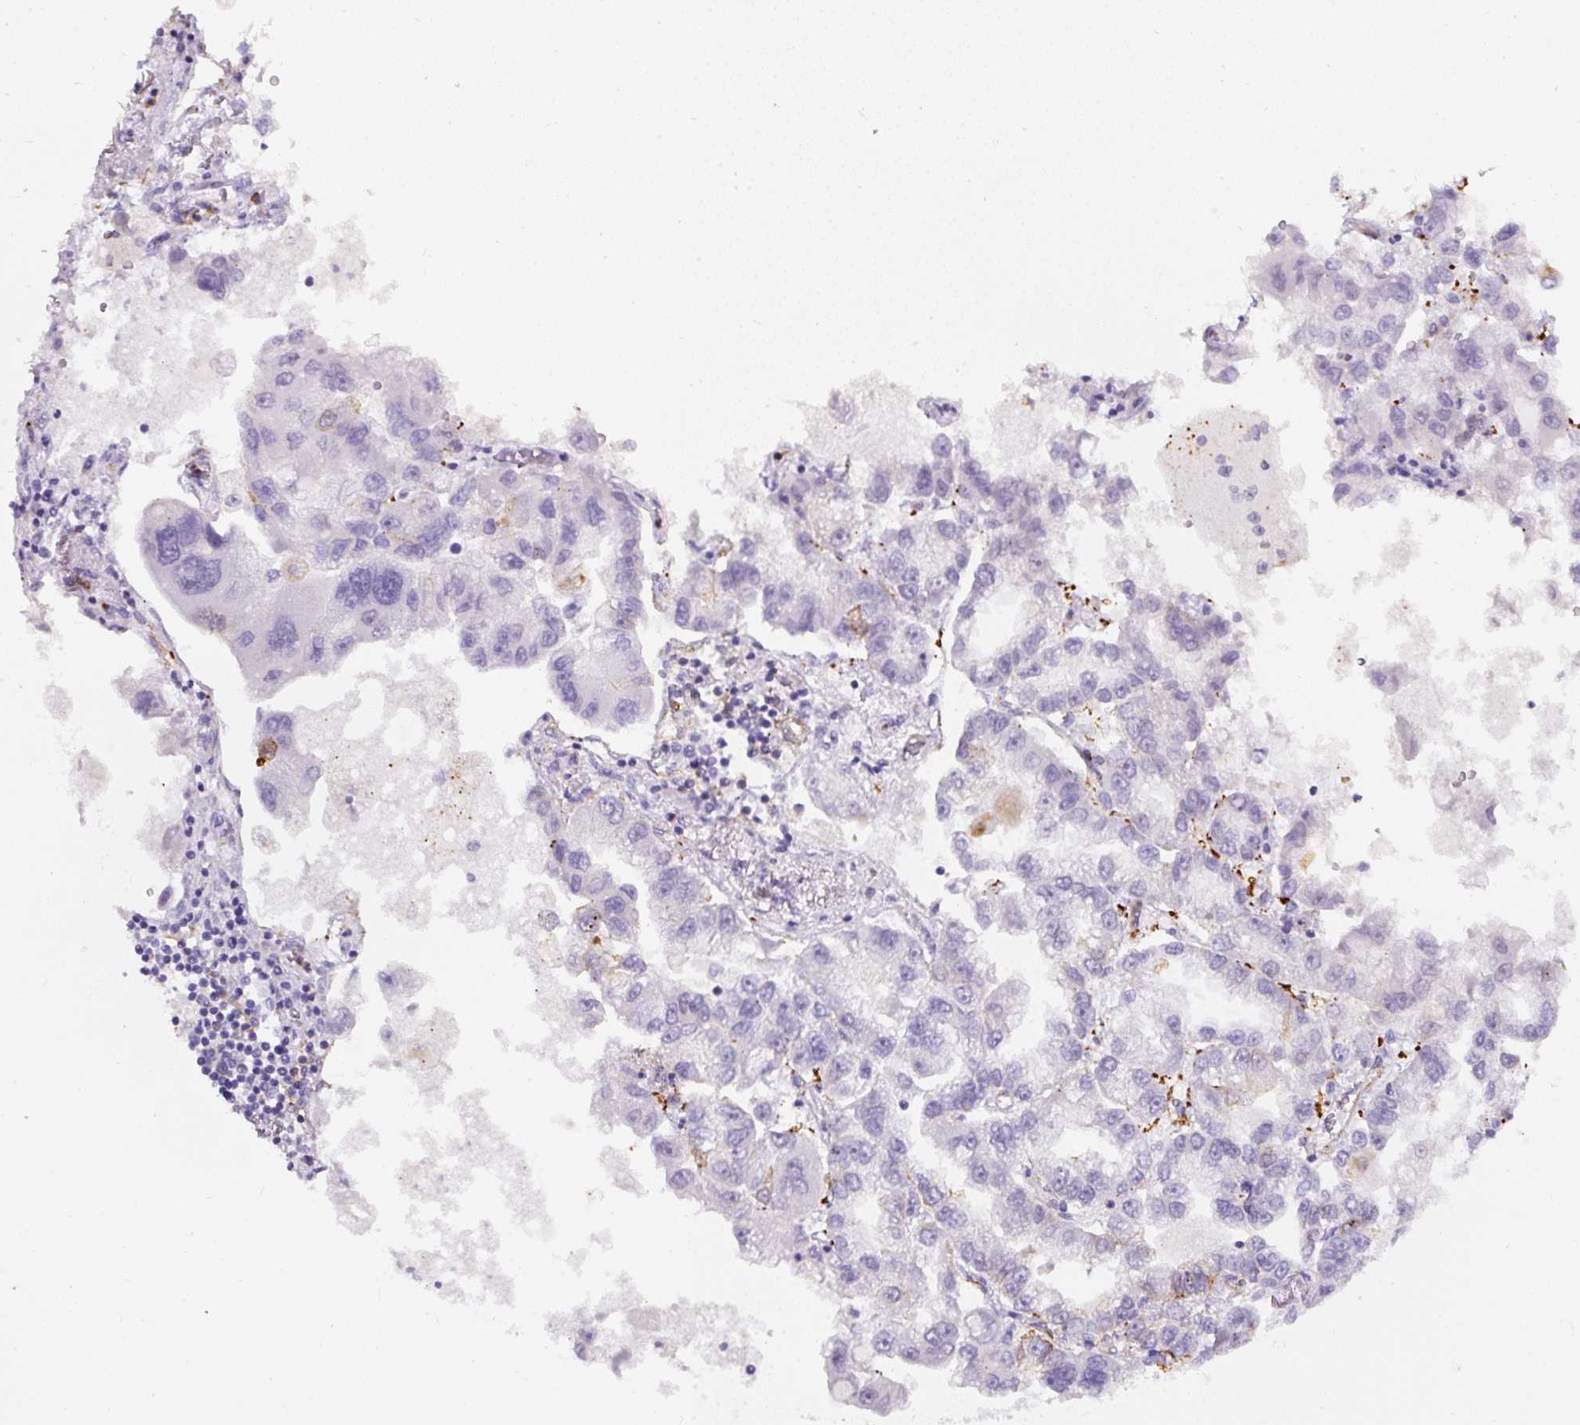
{"staining": {"intensity": "negative", "quantity": "none", "location": "none"}, "tissue": "lung cancer", "cell_type": "Tumor cells", "image_type": "cancer", "snomed": [{"axis": "morphology", "description": "Adenocarcinoma, NOS"}, {"axis": "topography", "description": "Lung"}], "caption": "This is an immunohistochemistry image of lung adenocarcinoma. There is no positivity in tumor cells.", "gene": "B3GALT5", "patient": {"sex": "female", "age": 54}}